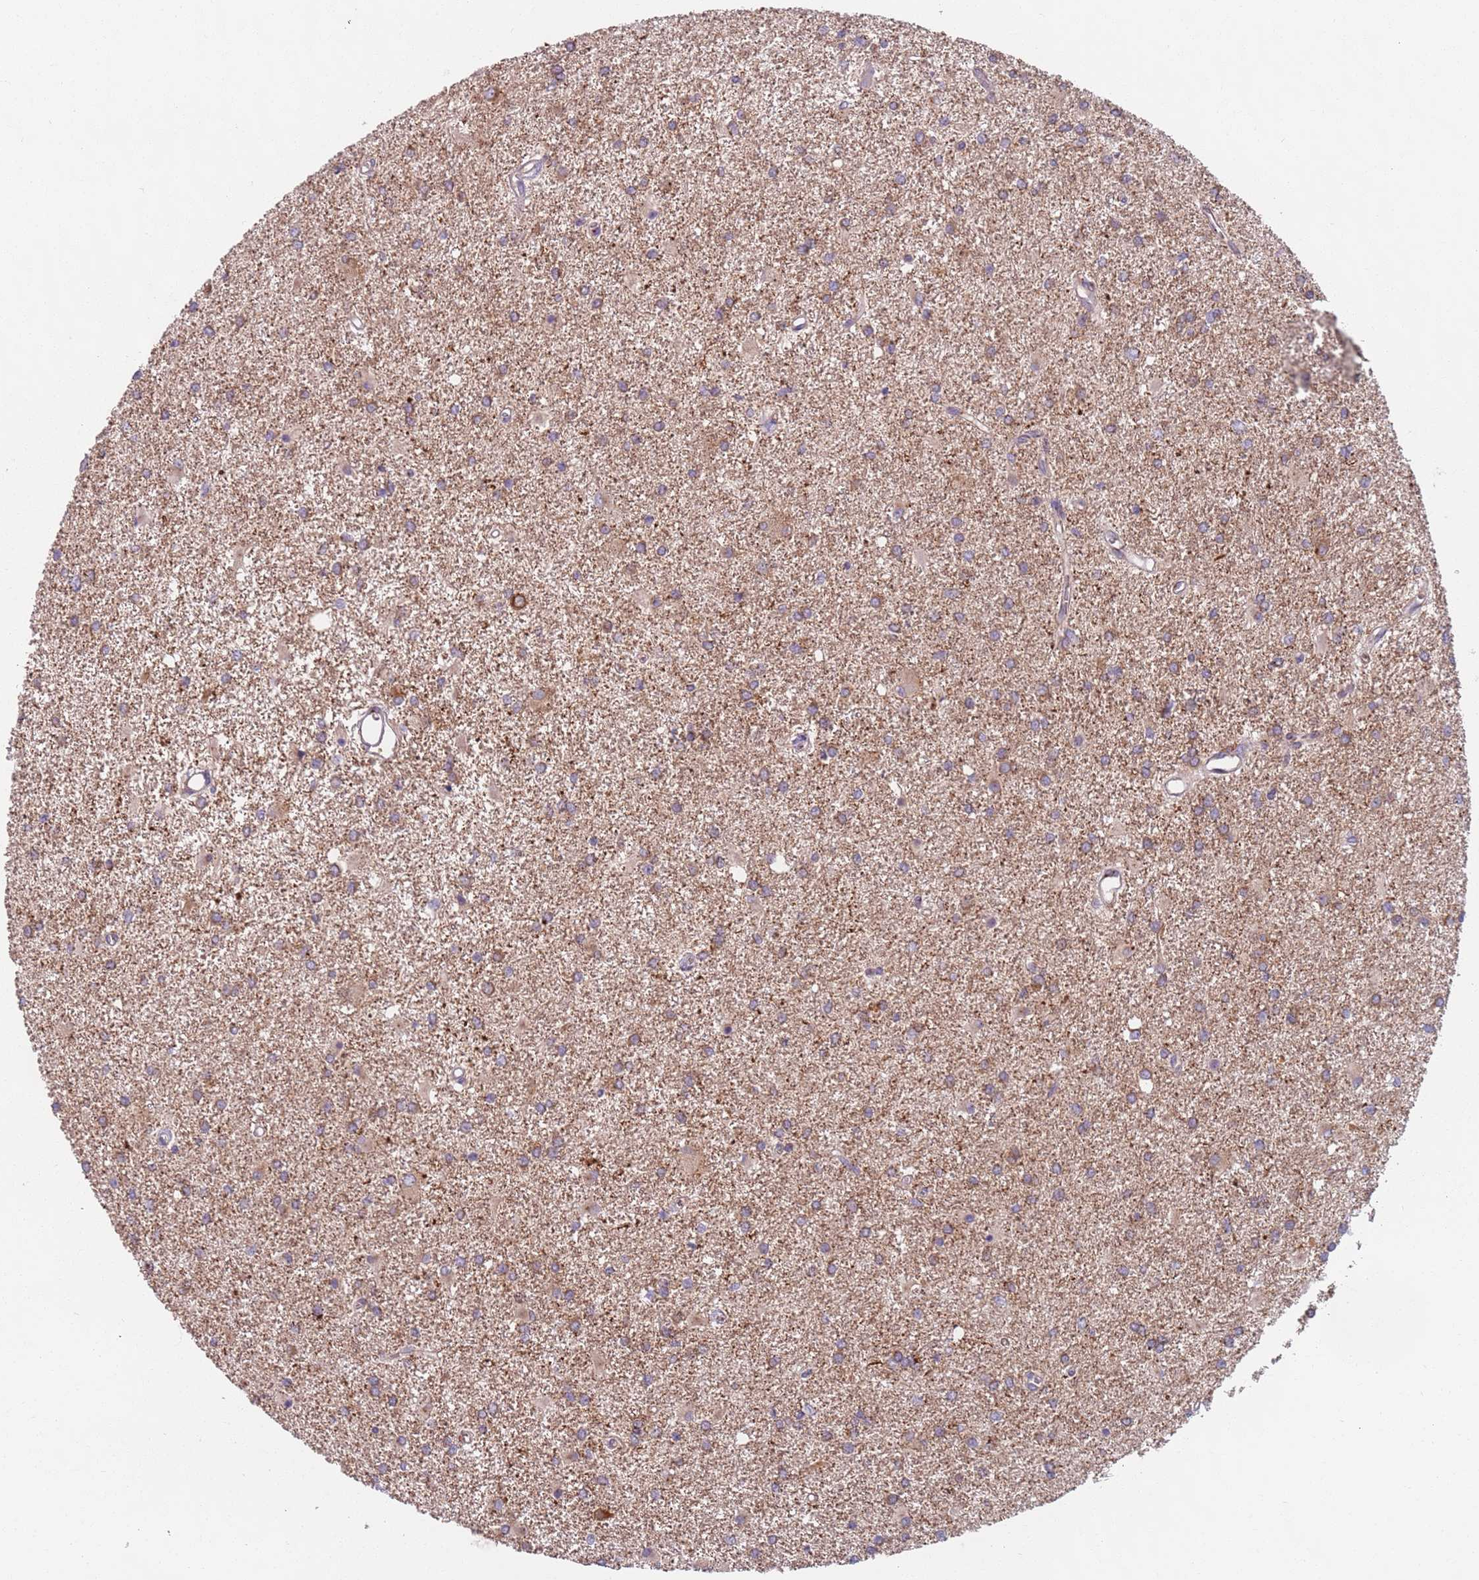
{"staining": {"intensity": "moderate", "quantity": ">75%", "location": "cytoplasmic/membranous"}, "tissue": "glioma", "cell_type": "Tumor cells", "image_type": "cancer", "snomed": [{"axis": "morphology", "description": "Glioma, malignant, High grade"}, {"axis": "topography", "description": "Brain"}], "caption": "Immunohistochemical staining of human glioma exhibits medium levels of moderate cytoplasmic/membranous positivity in about >75% of tumor cells. The staining is performed using DAB (3,3'-diaminobenzidine) brown chromogen to label protein expression. The nuclei are counter-stained blue using hematoxylin.", "gene": "AKTIP", "patient": {"sex": "female", "age": 50}}